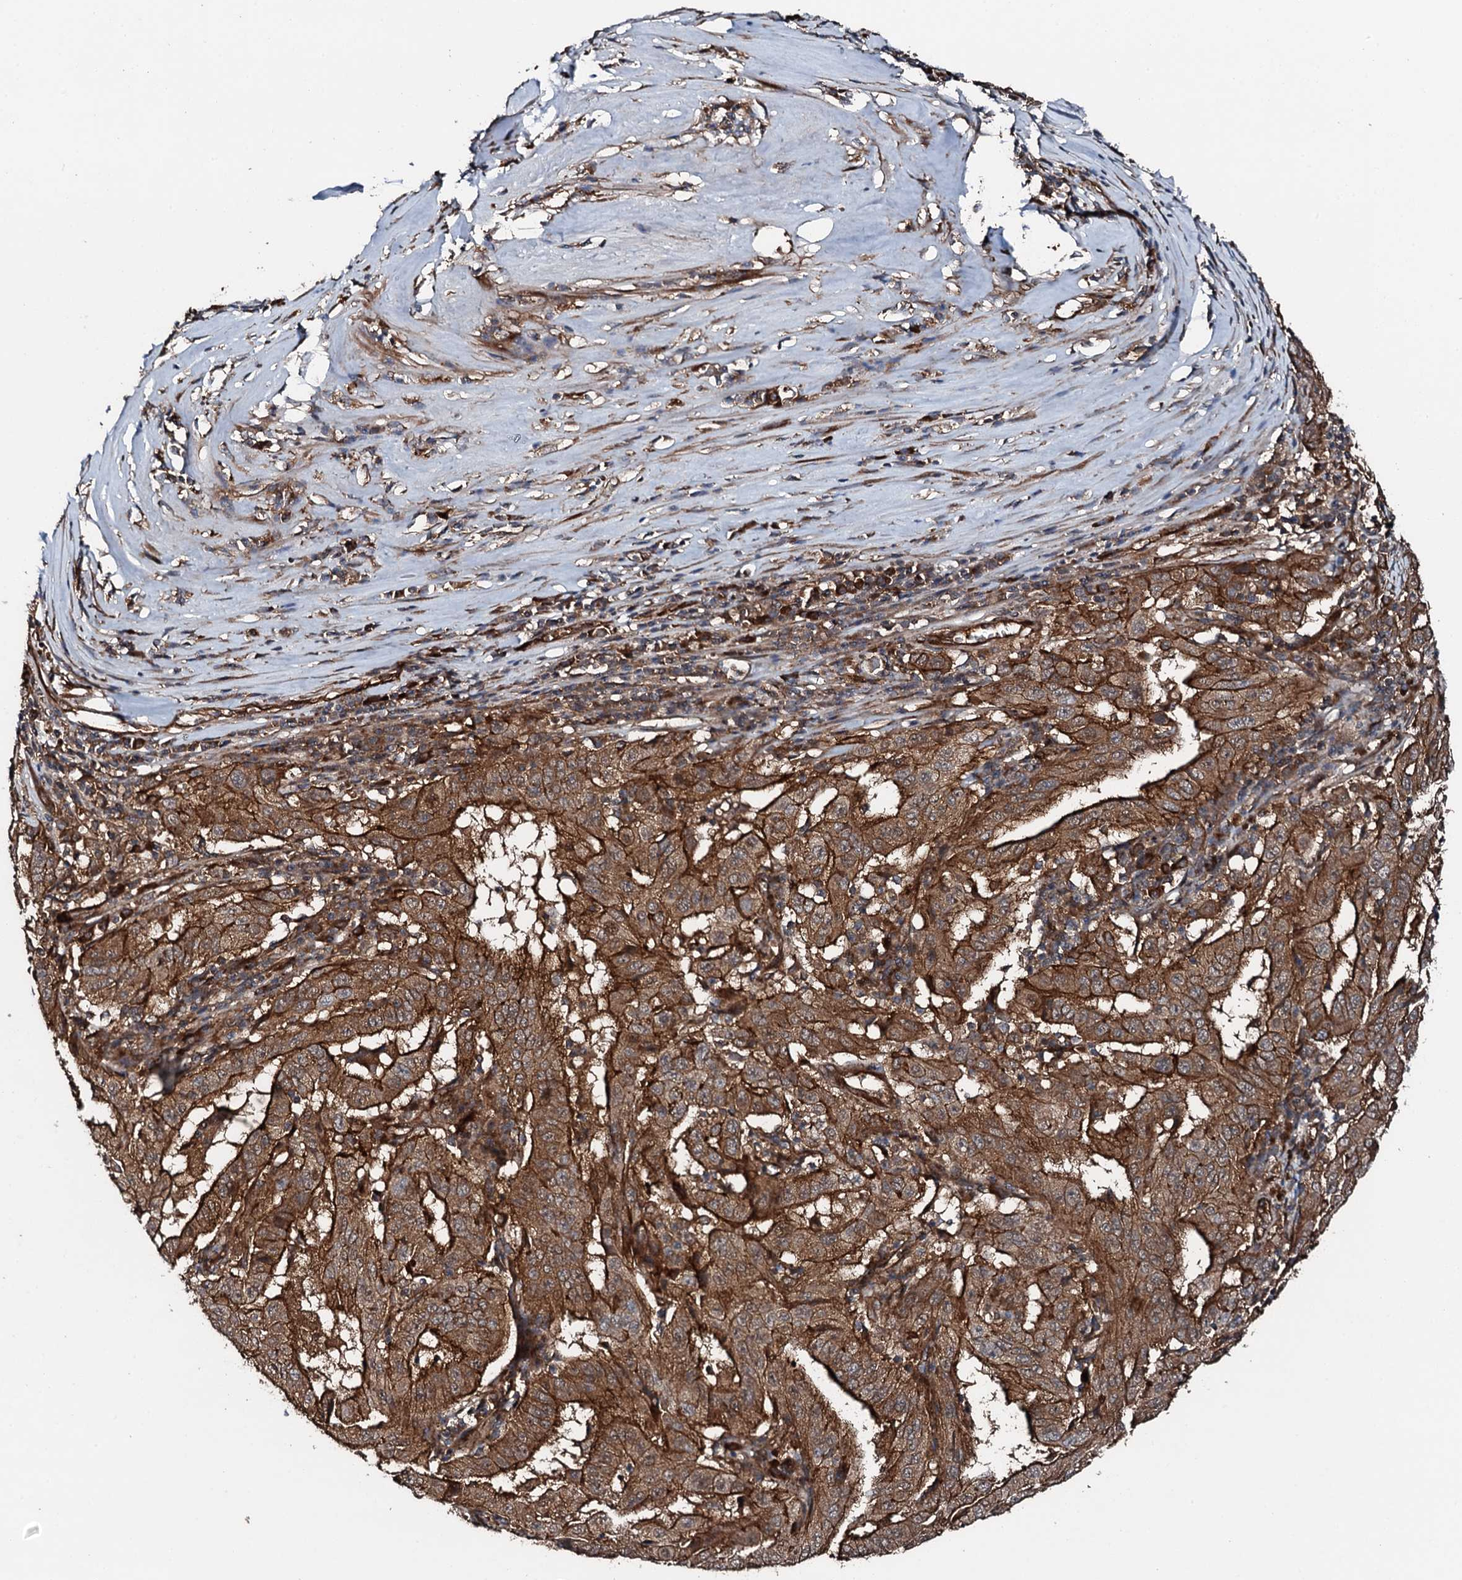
{"staining": {"intensity": "strong", "quantity": ">75%", "location": "cytoplasmic/membranous"}, "tissue": "pancreatic cancer", "cell_type": "Tumor cells", "image_type": "cancer", "snomed": [{"axis": "morphology", "description": "Adenocarcinoma, NOS"}, {"axis": "topography", "description": "Pancreas"}], "caption": "DAB (3,3'-diaminobenzidine) immunohistochemical staining of adenocarcinoma (pancreatic) demonstrates strong cytoplasmic/membranous protein positivity in approximately >75% of tumor cells.", "gene": "FLYWCH1", "patient": {"sex": "male", "age": 63}}